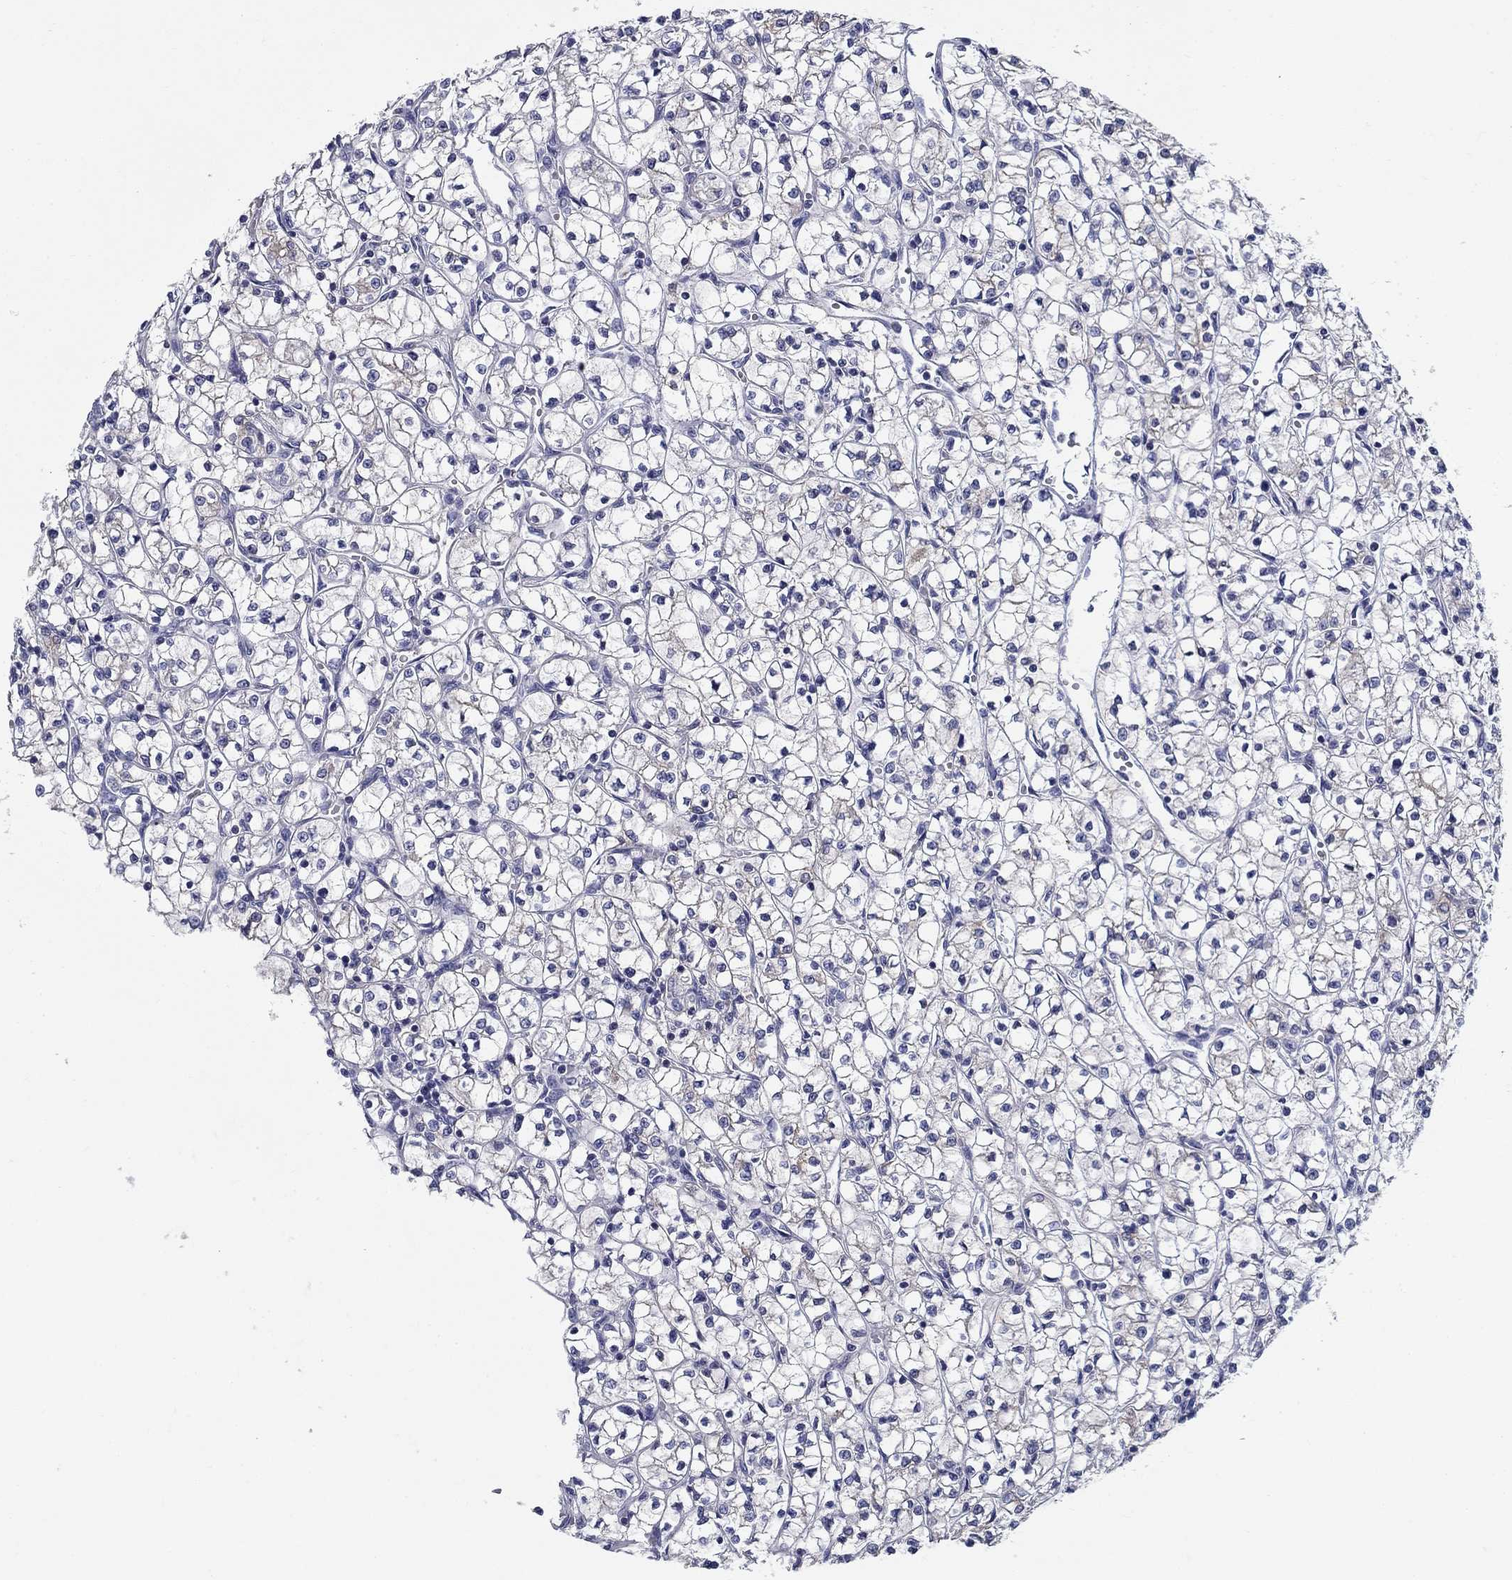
{"staining": {"intensity": "moderate", "quantity": "<25%", "location": "cytoplasmic/membranous"}, "tissue": "renal cancer", "cell_type": "Tumor cells", "image_type": "cancer", "snomed": [{"axis": "morphology", "description": "Adenocarcinoma, NOS"}, {"axis": "topography", "description": "Kidney"}], "caption": "IHC histopathology image of human renal cancer (adenocarcinoma) stained for a protein (brown), which exhibits low levels of moderate cytoplasmic/membranous expression in approximately <25% of tumor cells.", "gene": "UPB1", "patient": {"sex": "female", "age": 64}}